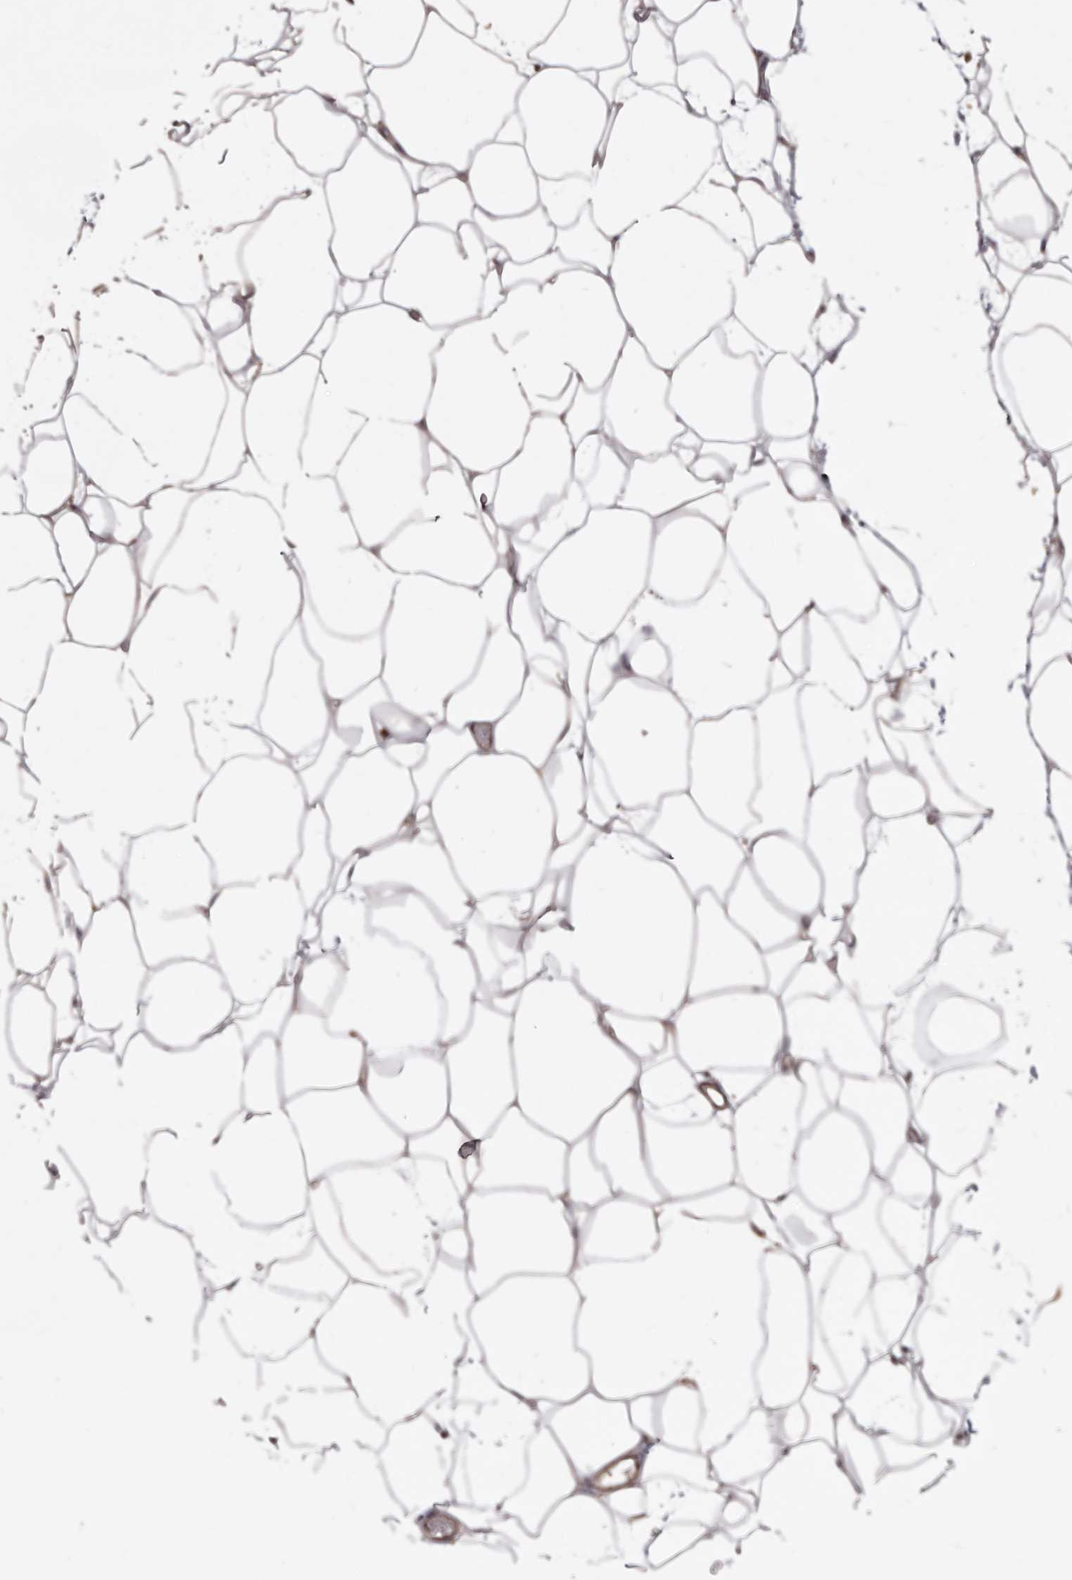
{"staining": {"intensity": "moderate", "quantity": "25%-75%", "location": "cytoplasmic/membranous"}, "tissue": "adipose tissue", "cell_type": "Adipocytes", "image_type": "normal", "snomed": [{"axis": "morphology", "description": "Normal tissue, NOS"}, {"axis": "topography", "description": "Breast"}], "caption": "Protein analysis of unremarkable adipose tissue demonstrates moderate cytoplasmic/membranous positivity in about 25%-75% of adipocytes.", "gene": "PKM", "patient": {"sex": "female", "age": 23}}